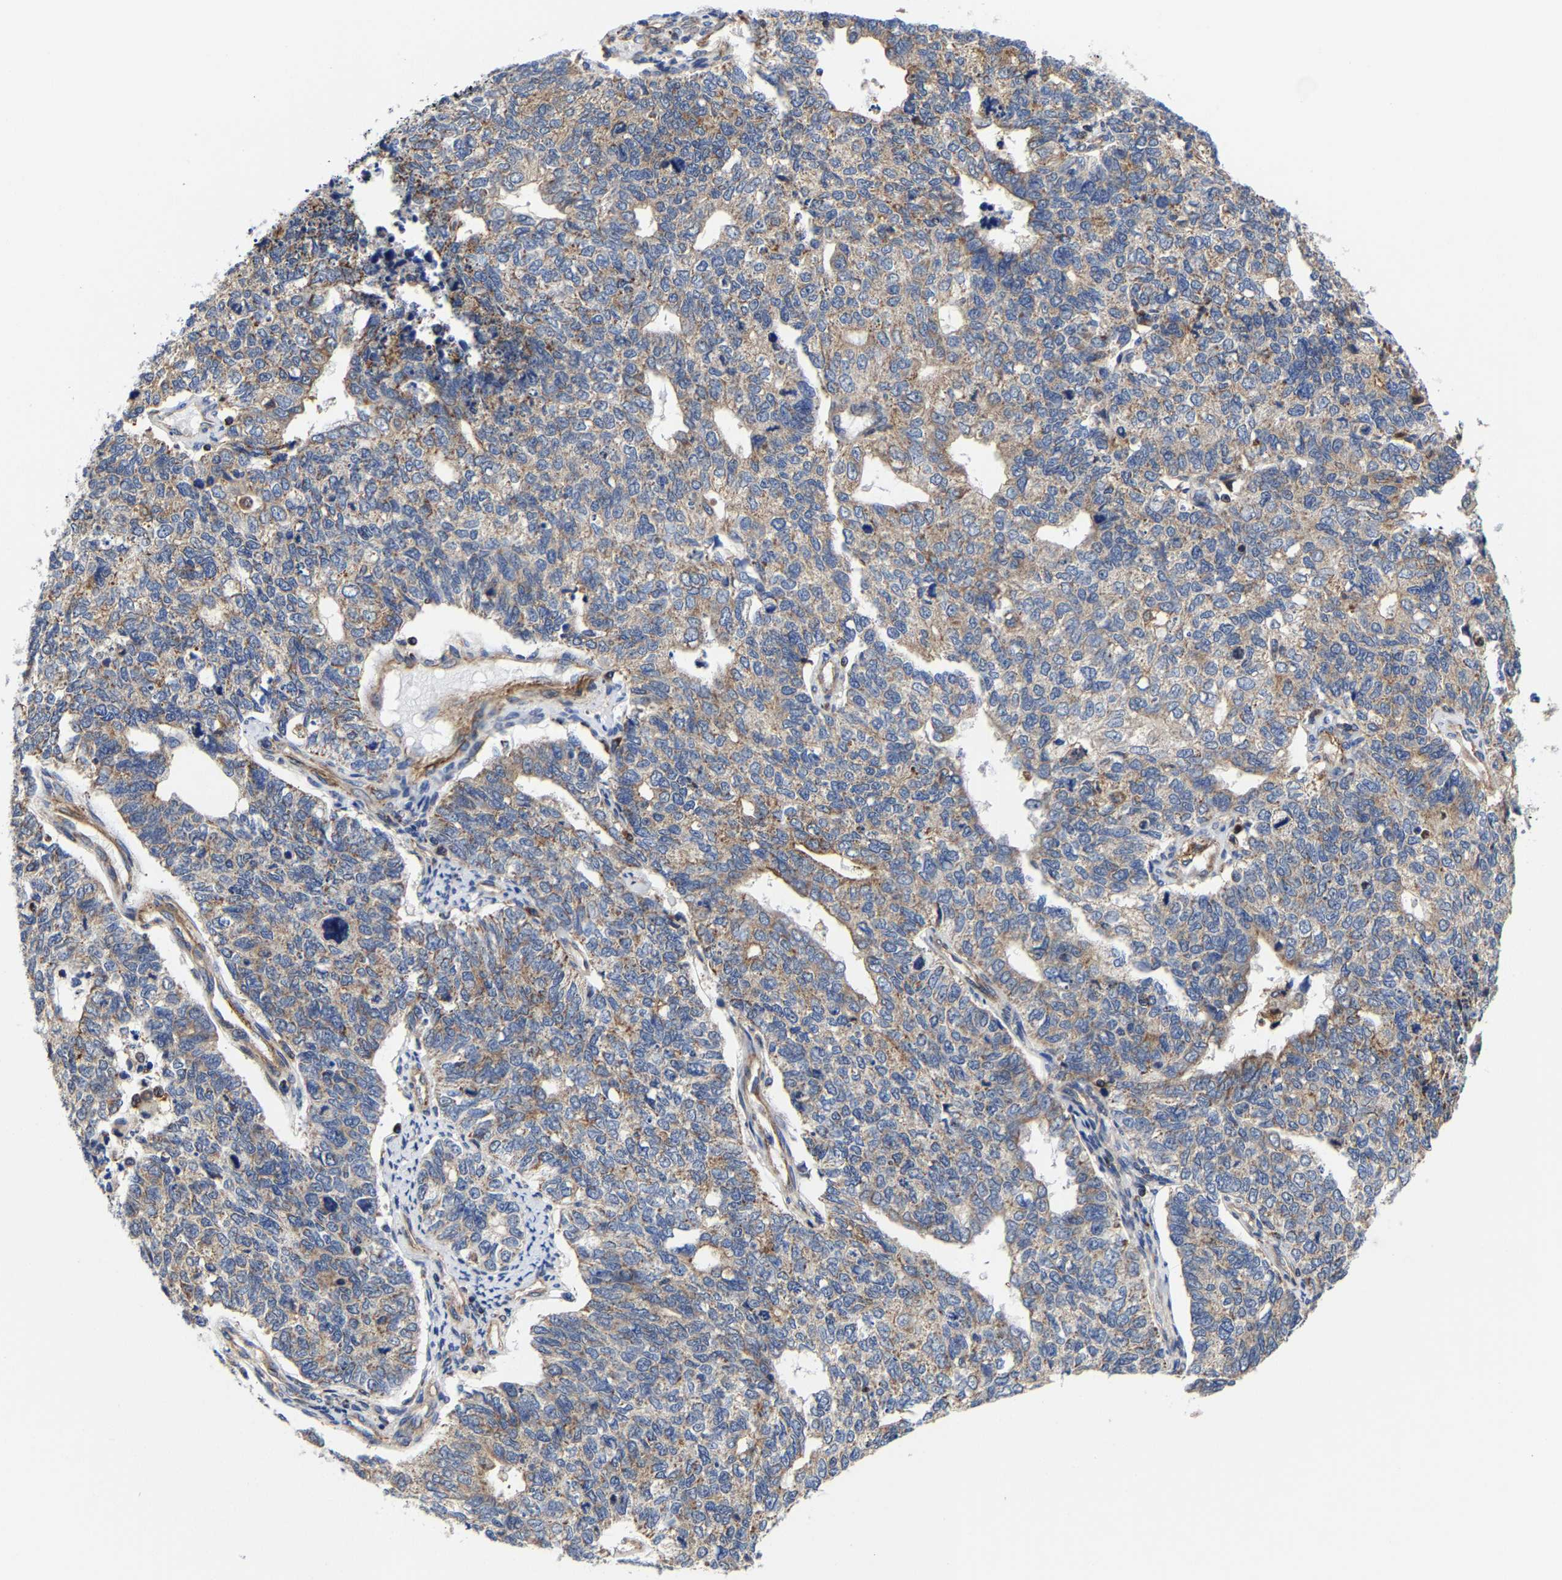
{"staining": {"intensity": "moderate", "quantity": ">75%", "location": "cytoplasmic/membranous"}, "tissue": "cervical cancer", "cell_type": "Tumor cells", "image_type": "cancer", "snomed": [{"axis": "morphology", "description": "Squamous cell carcinoma, NOS"}, {"axis": "topography", "description": "Cervix"}], "caption": "Cervical cancer (squamous cell carcinoma) stained with a brown dye reveals moderate cytoplasmic/membranous positive staining in about >75% of tumor cells.", "gene": "PFKFB3", "patient": {"sex": "female", "age": 63}}